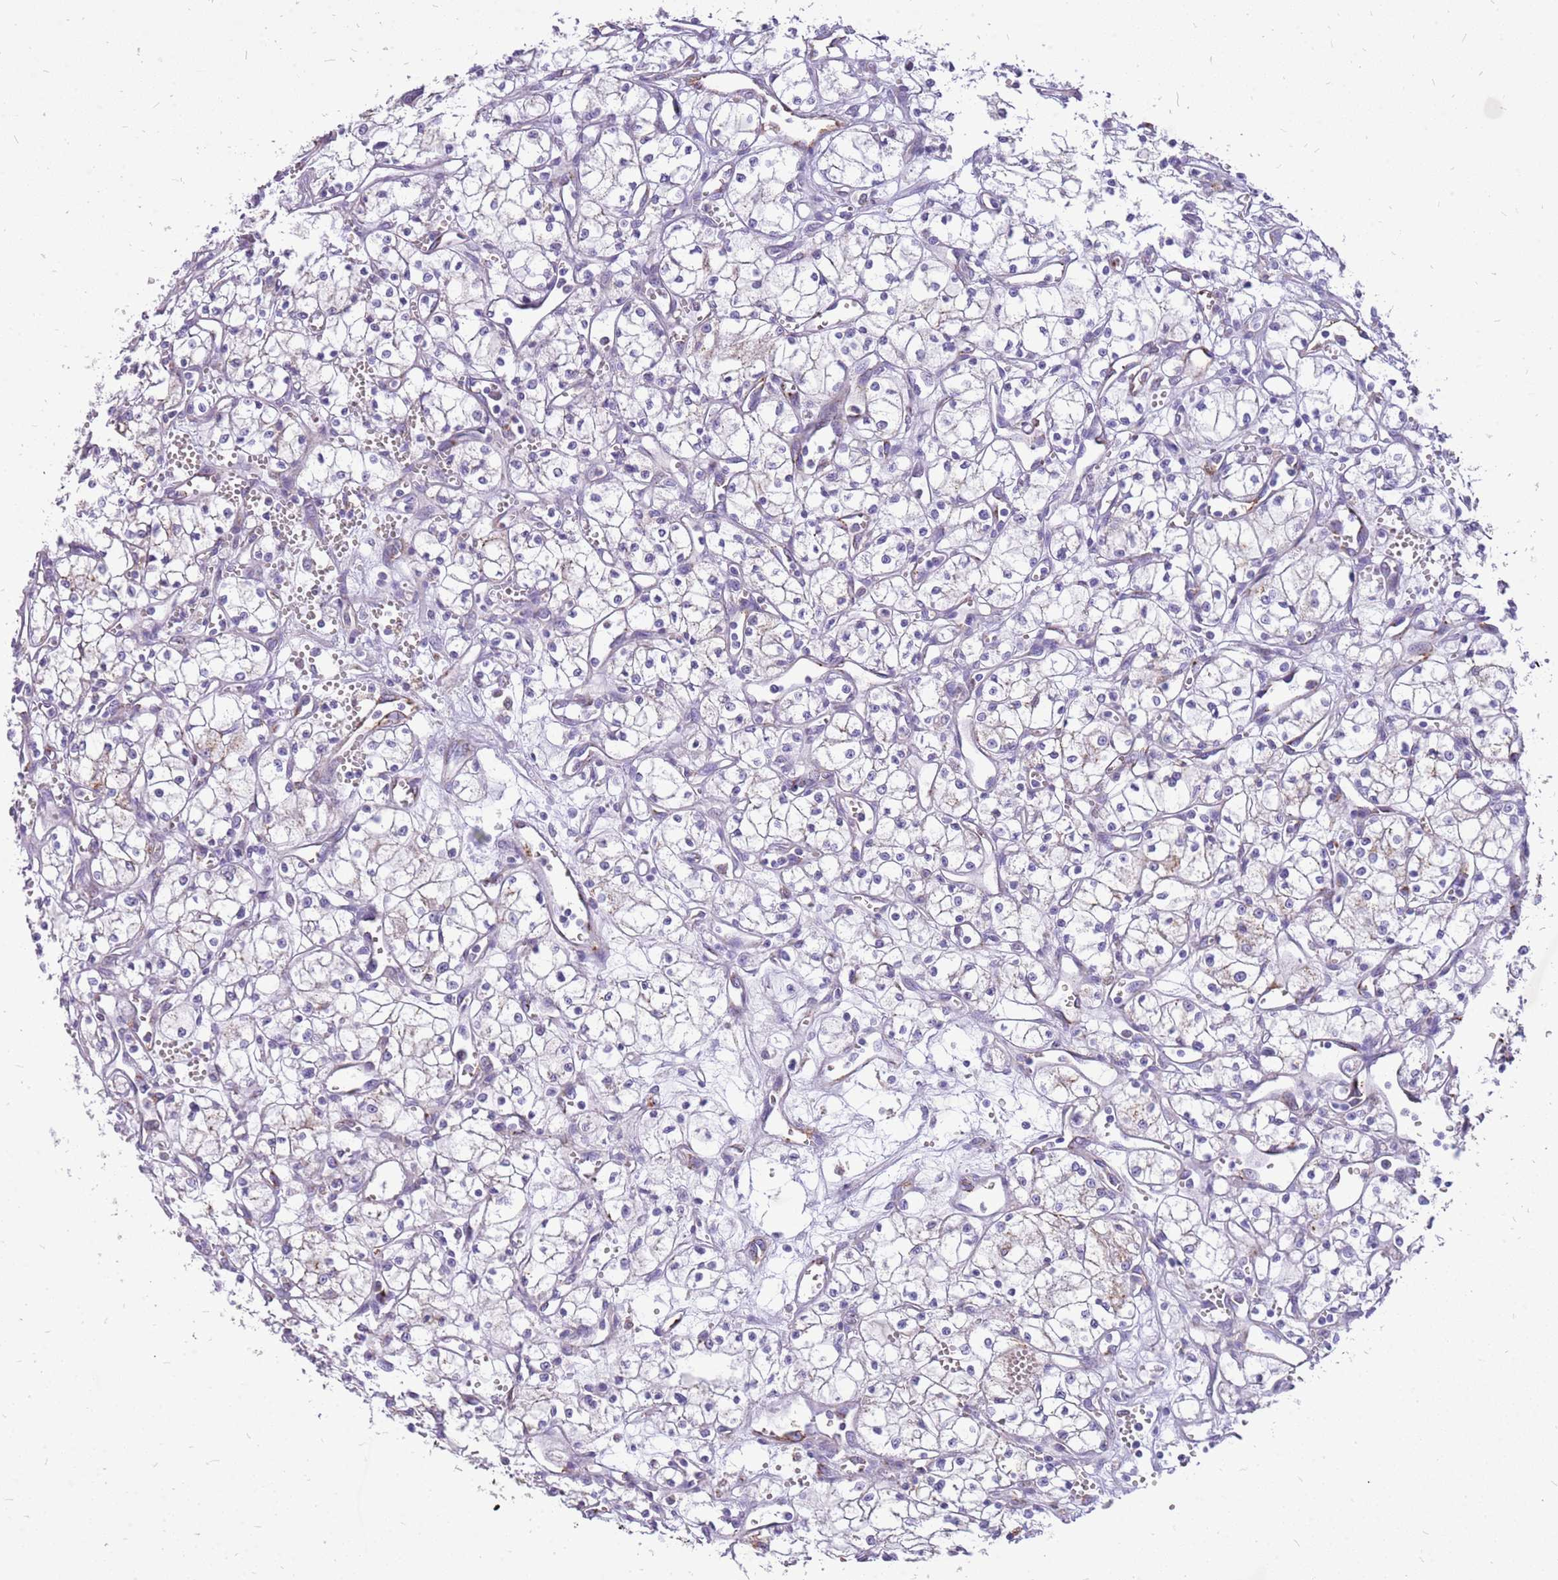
{"staining": {"intensity": "negative", "quantity": "none", "location": "none"}, "tissue": "renal cancer", "cell_type": "Tumor cells", "image_type": "cancer", "snomed": [{"axis": "morphology", "description": "Adenocarcinoma, NOS"}, {"axis": "topography", "description": "Kidney"}], "caption": "Immunohistochemistry photomicrograph of neoplastic tissue: human renal adenocarcinoma stained with DAB exhibits no significant protein positivity in tumor cells.", "gene": "PCNX1", "patient": {"sex": "male", "age": 59}}